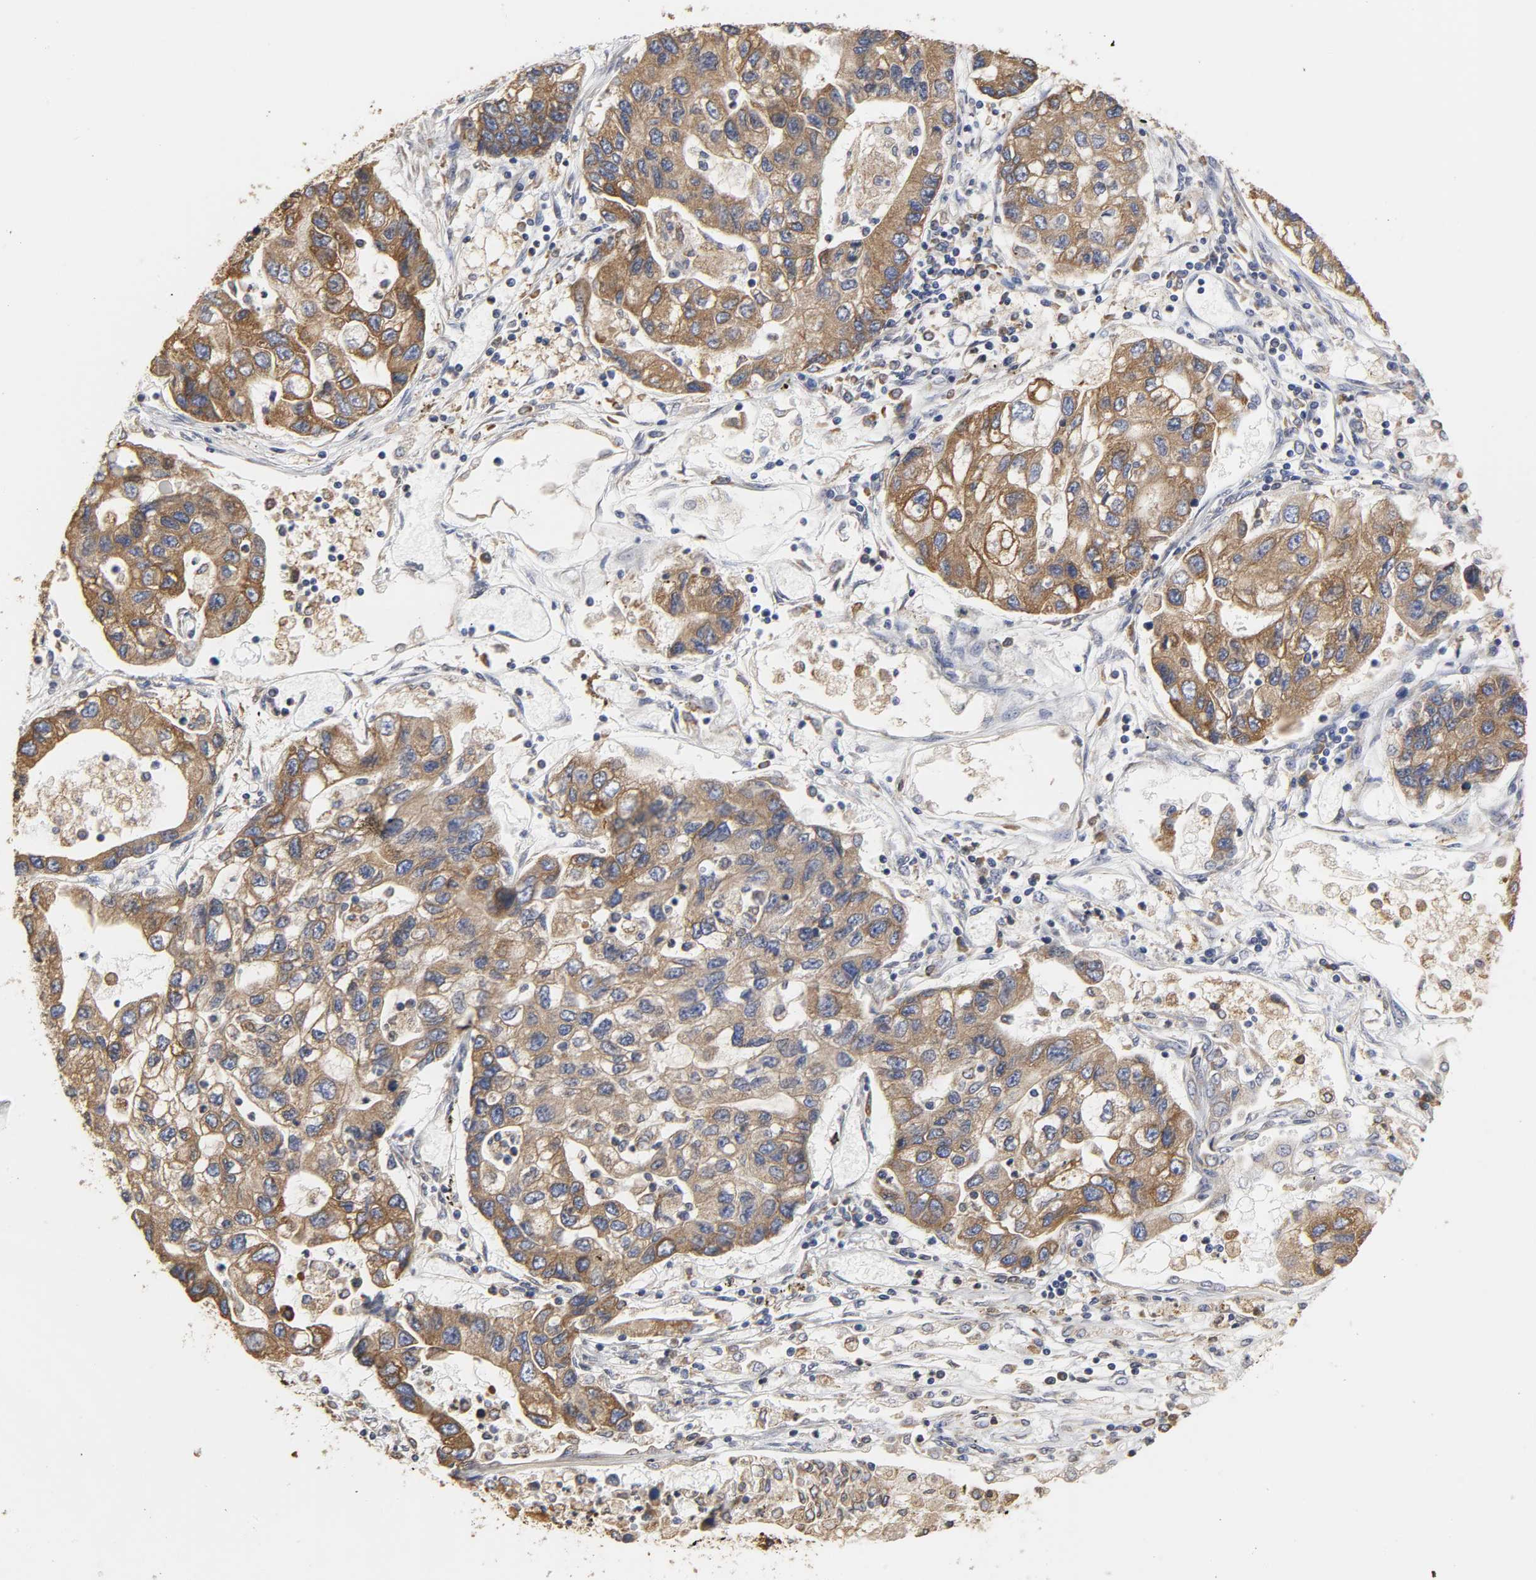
{"staining": {"intensity": "strong", "quantity": ">75%", "location": "cytoplasmic/membranous"}, "tissue": "lung cancer", "cell_type": "Tumor cells", "image_type": "cancer", "snomed": [{"axis": "morphology", "description": "Adenocarcinoma, NOS"}, {"axis": "topography", "description": "Lung"}], "caption": "Protein expression analysis of lung cancer shows strong cytoplasmic/membranous expression in about >75% of tumor cells. Using DAB (3,3'-diaminobenzidine) (brown) and hematoxylin (blue) stains, captured at high magnification using brightfield microscopy.", "gene": "HCK", "patient": {"sex": "female", "age": 51}}